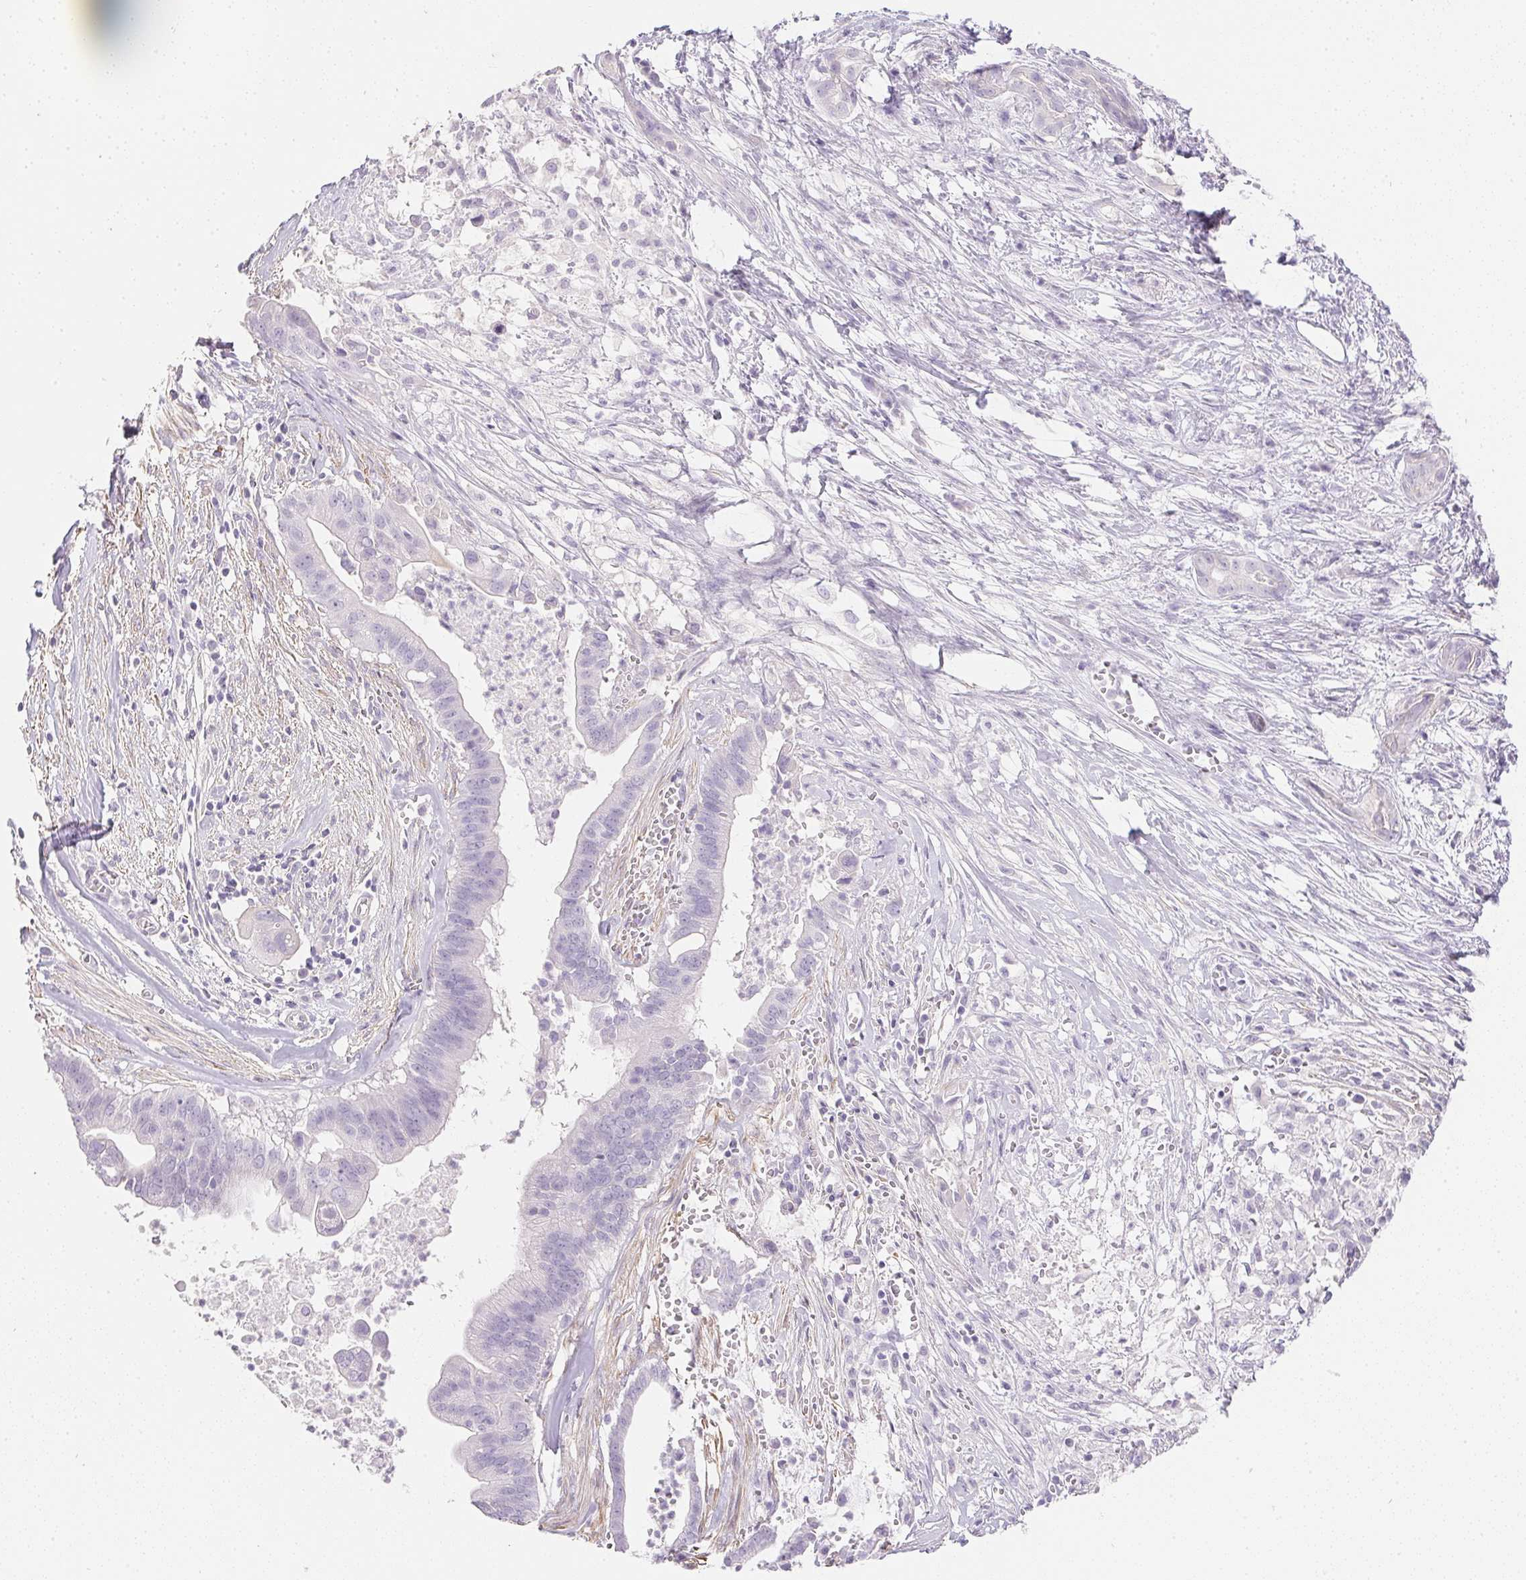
{"staining": {"intensity": "negative", "quantity": "none", "location": "none"}, "tissue": "pancreatic cancer", "cell_type": "Tumor cells", "image_type": "cancer", "snomed": [{"axis": "morphology", "description": "Adenocarcinoma, NOS"}, {"axis": "topography", "description": "Pancreas"}], "caption": "IHC photomicrograph of human pancreatic adenocarcinoma stained for a protein (brown), which exhibits no expression in tumor cells.", "gene": "KCNE2", "patient": {"sex": "male", "age": 61}}